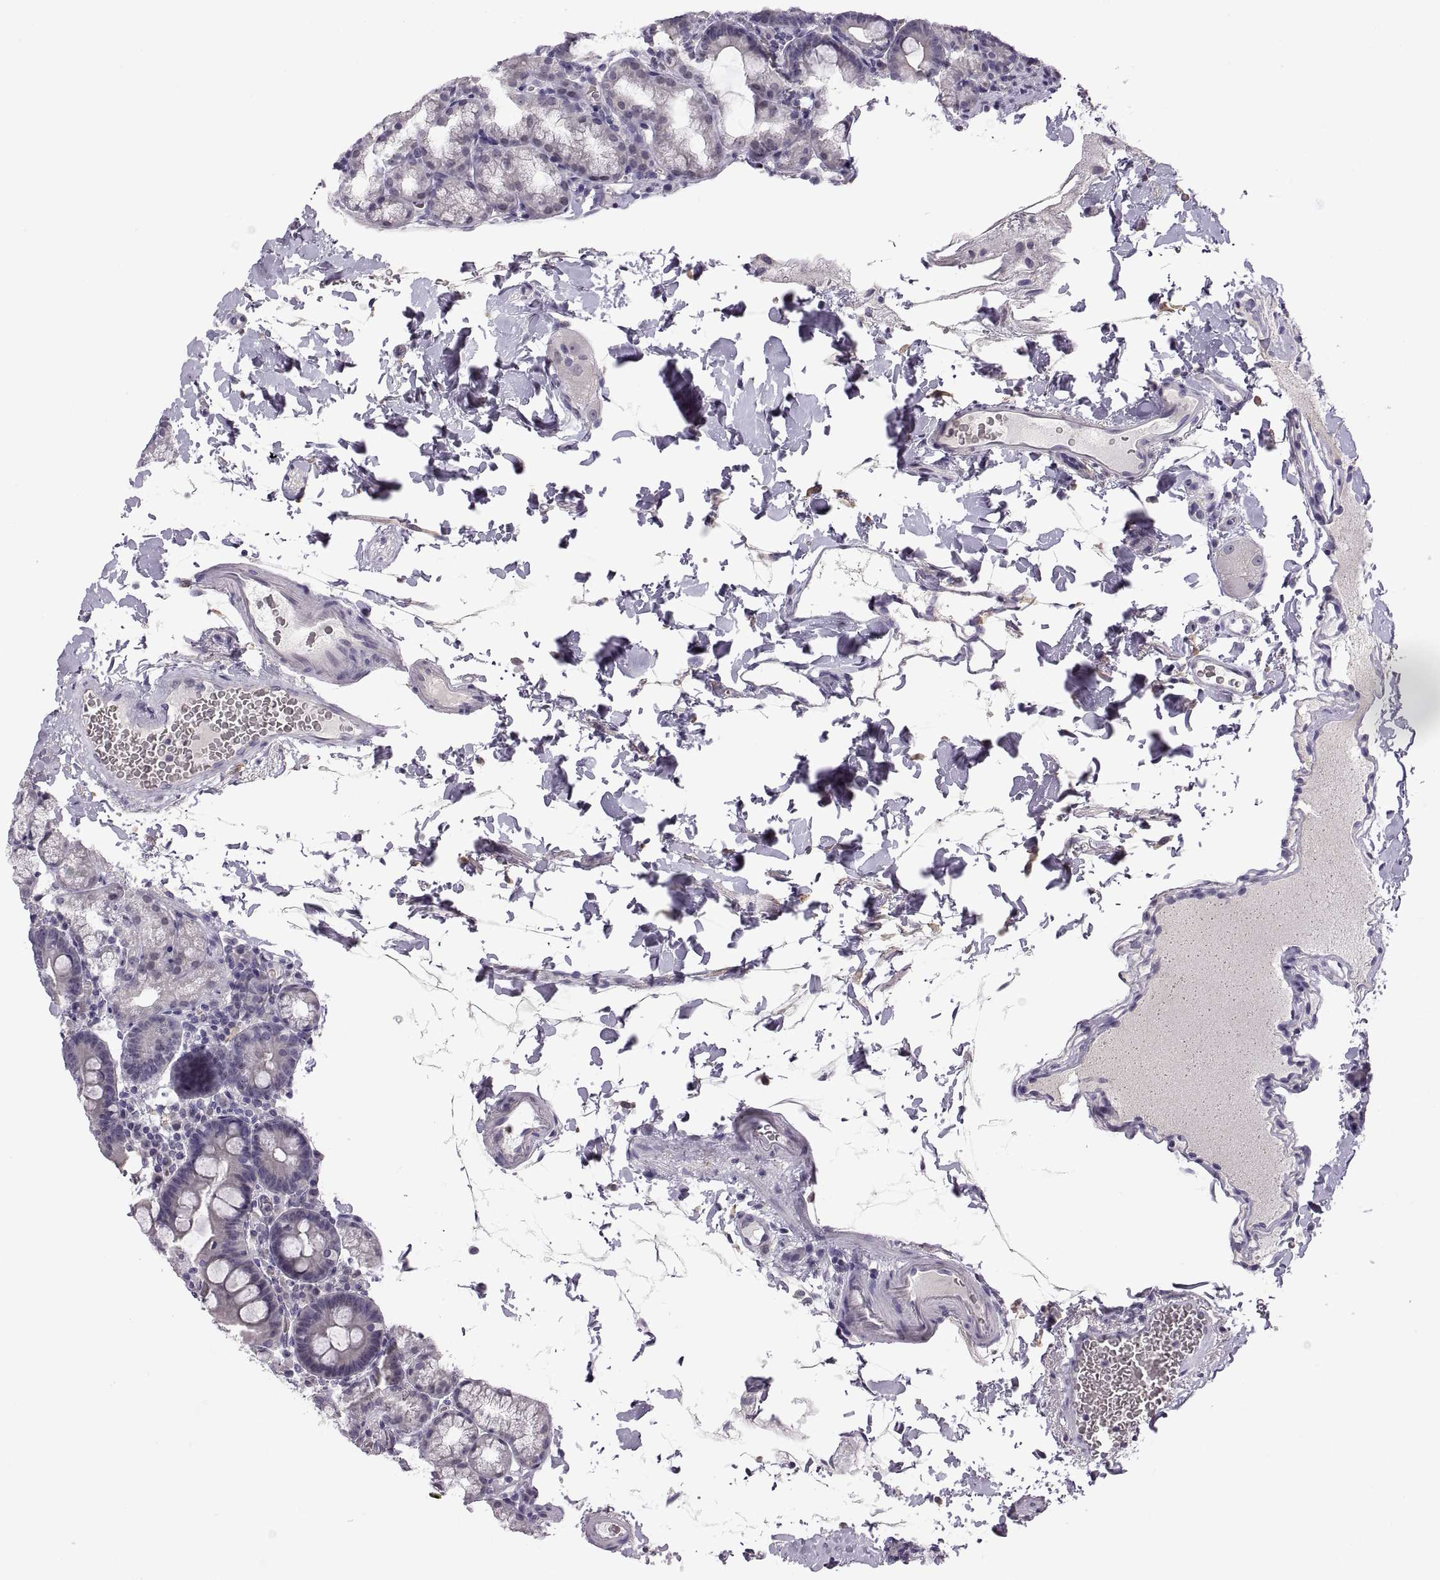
{"staining": {"intensity": "negative", "quantity": "none", "location": "none"}, "tissue": "duodenum", "cell_type": "Glandular cells", "image_type": "normal", "snomed": [{"axis": "morphology", "description": "Normal tissue, NOS"}, {"axis": "topography", "description": "Duodenum"}], "caption": "An IHC image of unremarkable duodenum is shown. There is no staining in glandular cells of duodenum.", "gene": "MEIOC", "patient": {"sex": "male", "age": 59}}